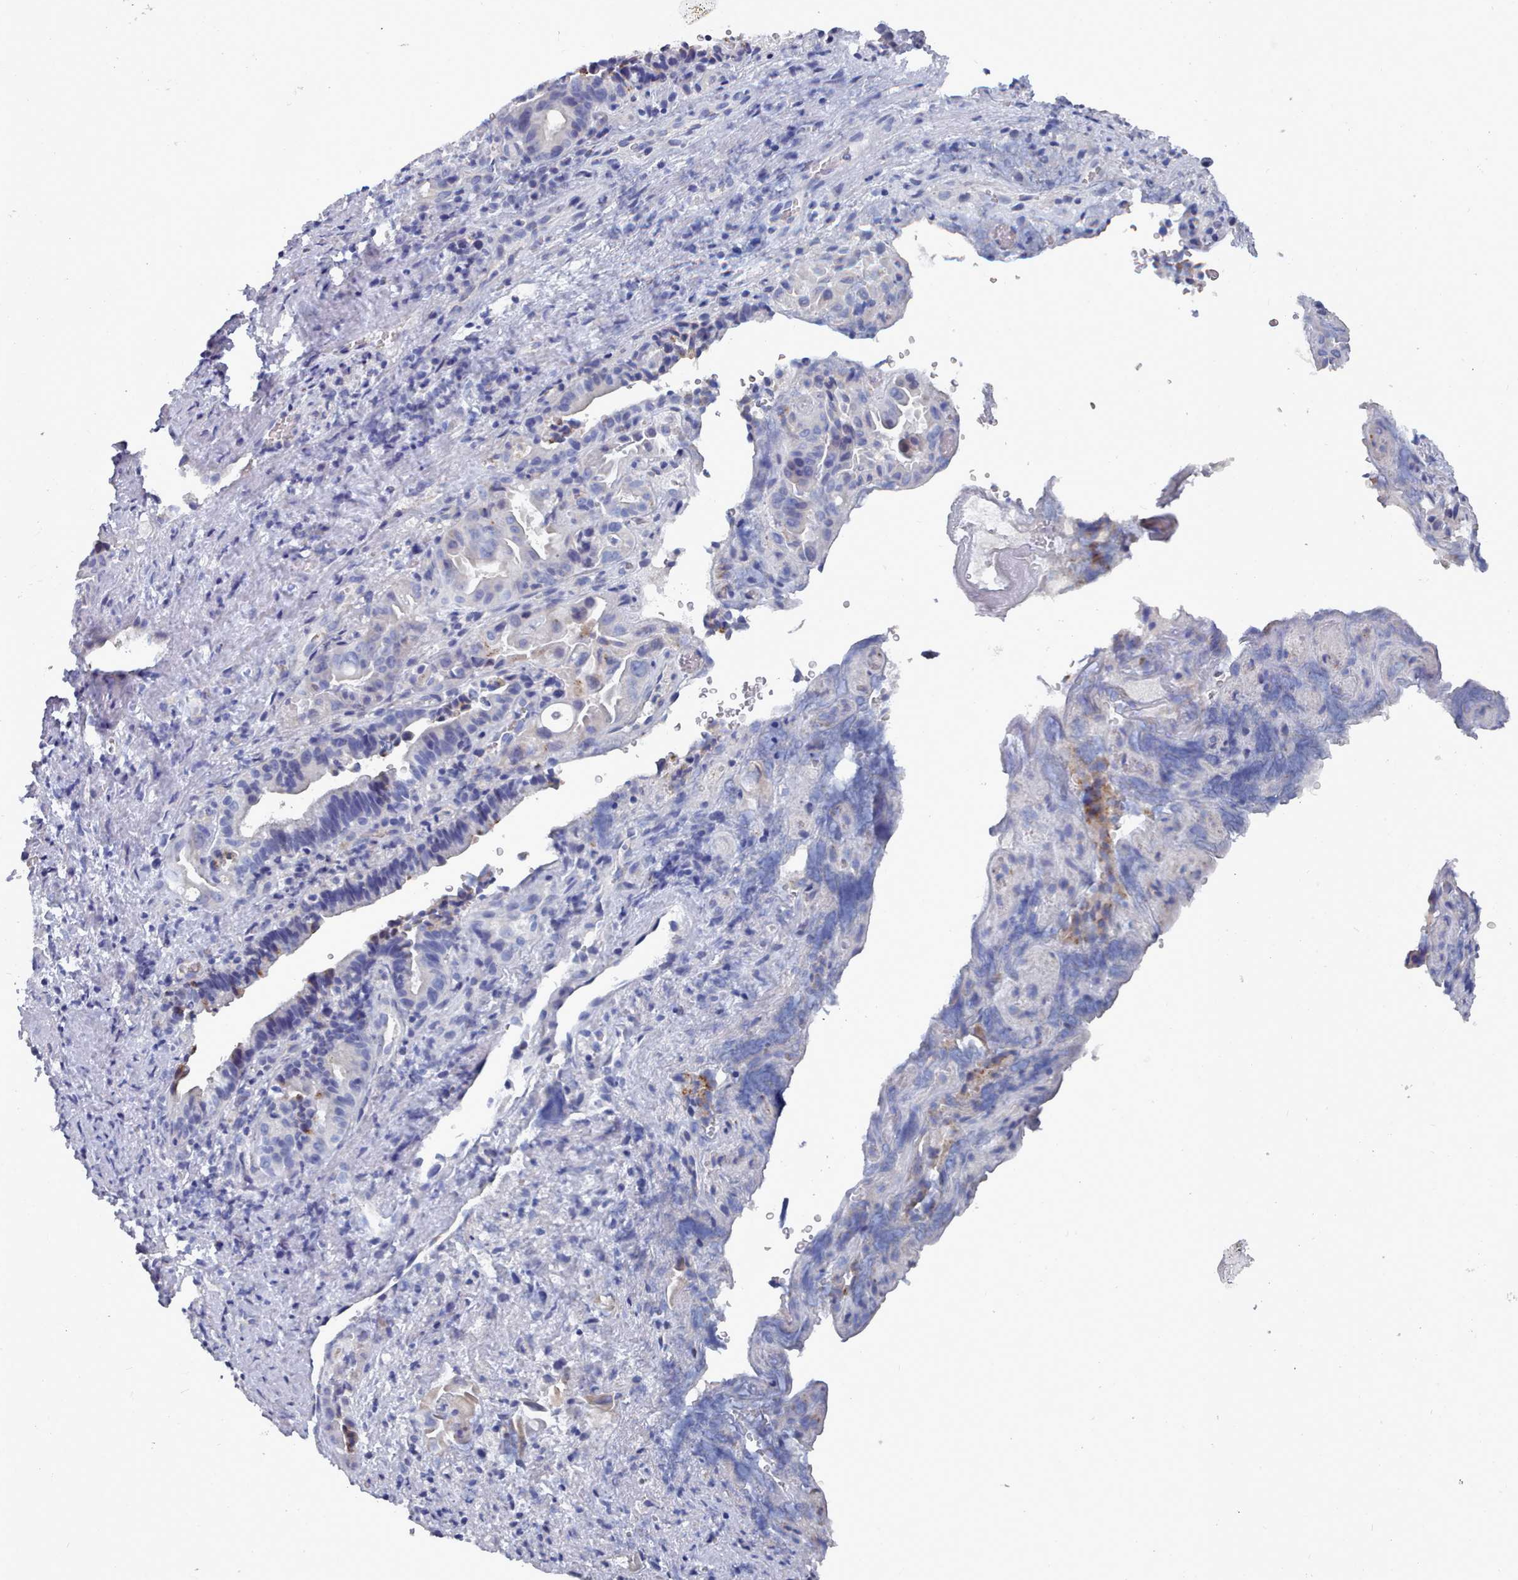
{"staining": {"intensity": "negative", "quantity": "none", "location": "none"}, "tissue": "liver cancer", "cell_type": "Tumor cells", "image_type": "cancer", "snomed": [{"axis": "morphology", "description": "Cholangiocarcinoma"}, {"axis": "topography", "description": "Liver"}], "caption": "Immunohistochemistry (IHC) of liver cancer exhibits no staining in tumor cells.", "gene": "PDE4C", "patient": {"sex": "female", "age": 68}}